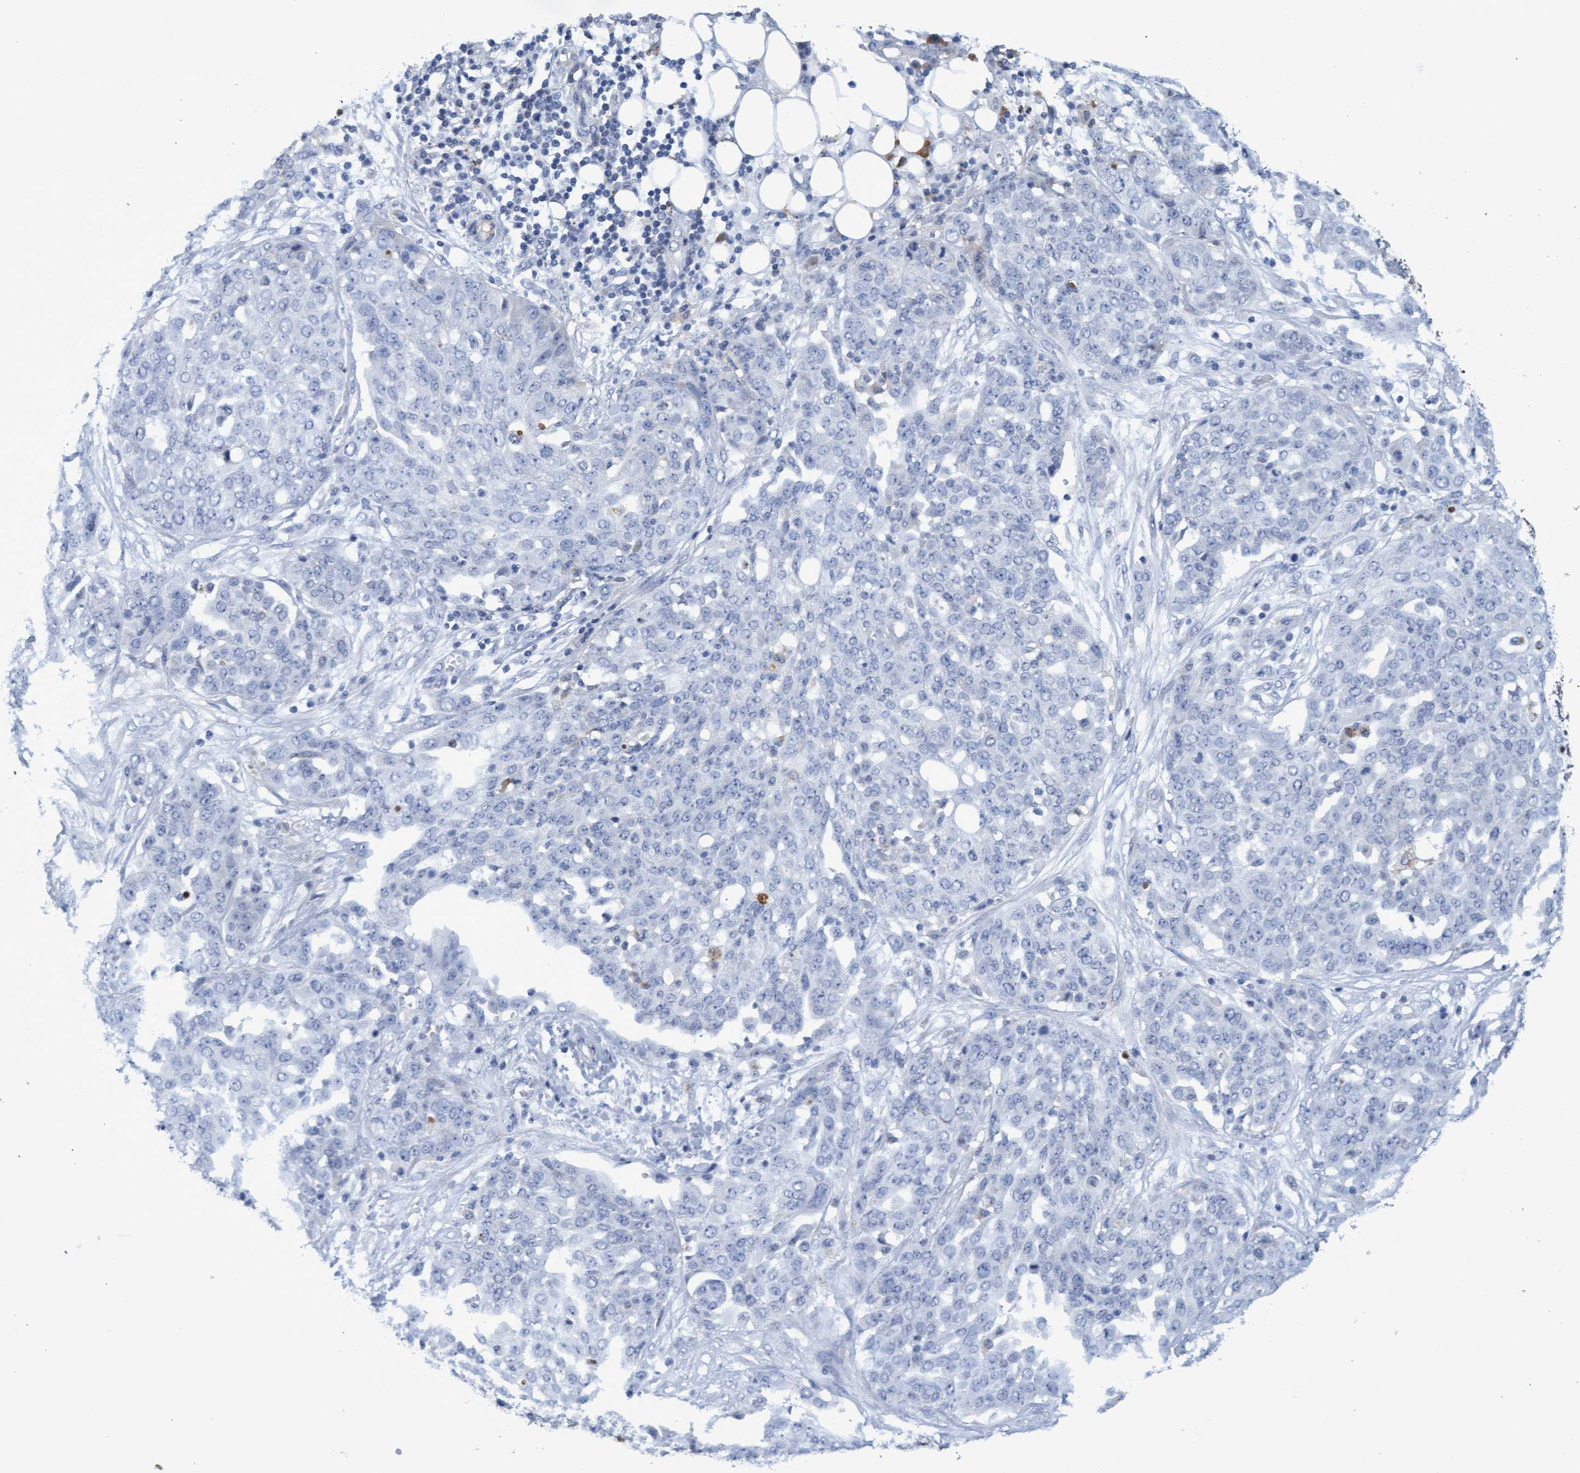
{"staining": {"intensity": "negative", "quantity": "none", "location": "none"}, "tissue": "ovarian cancer", "cell_type": "Tumor cells", "image_type": "cancer", "snomed": [{"axis": "morphology", "description": "Cystadenocarcinoma, serous, NOS"}, {"axis": "topography", "description": "Soft tissue"}, {"axis": "topography", "description": "Ovary"}], "caption": "This is an IHC image of human ovarian cancer (serous cystadenocarcinoma). There is no expression in tumor cells.", "gene": "GPR39", "patient": {"sex": "female", "age": 57}}